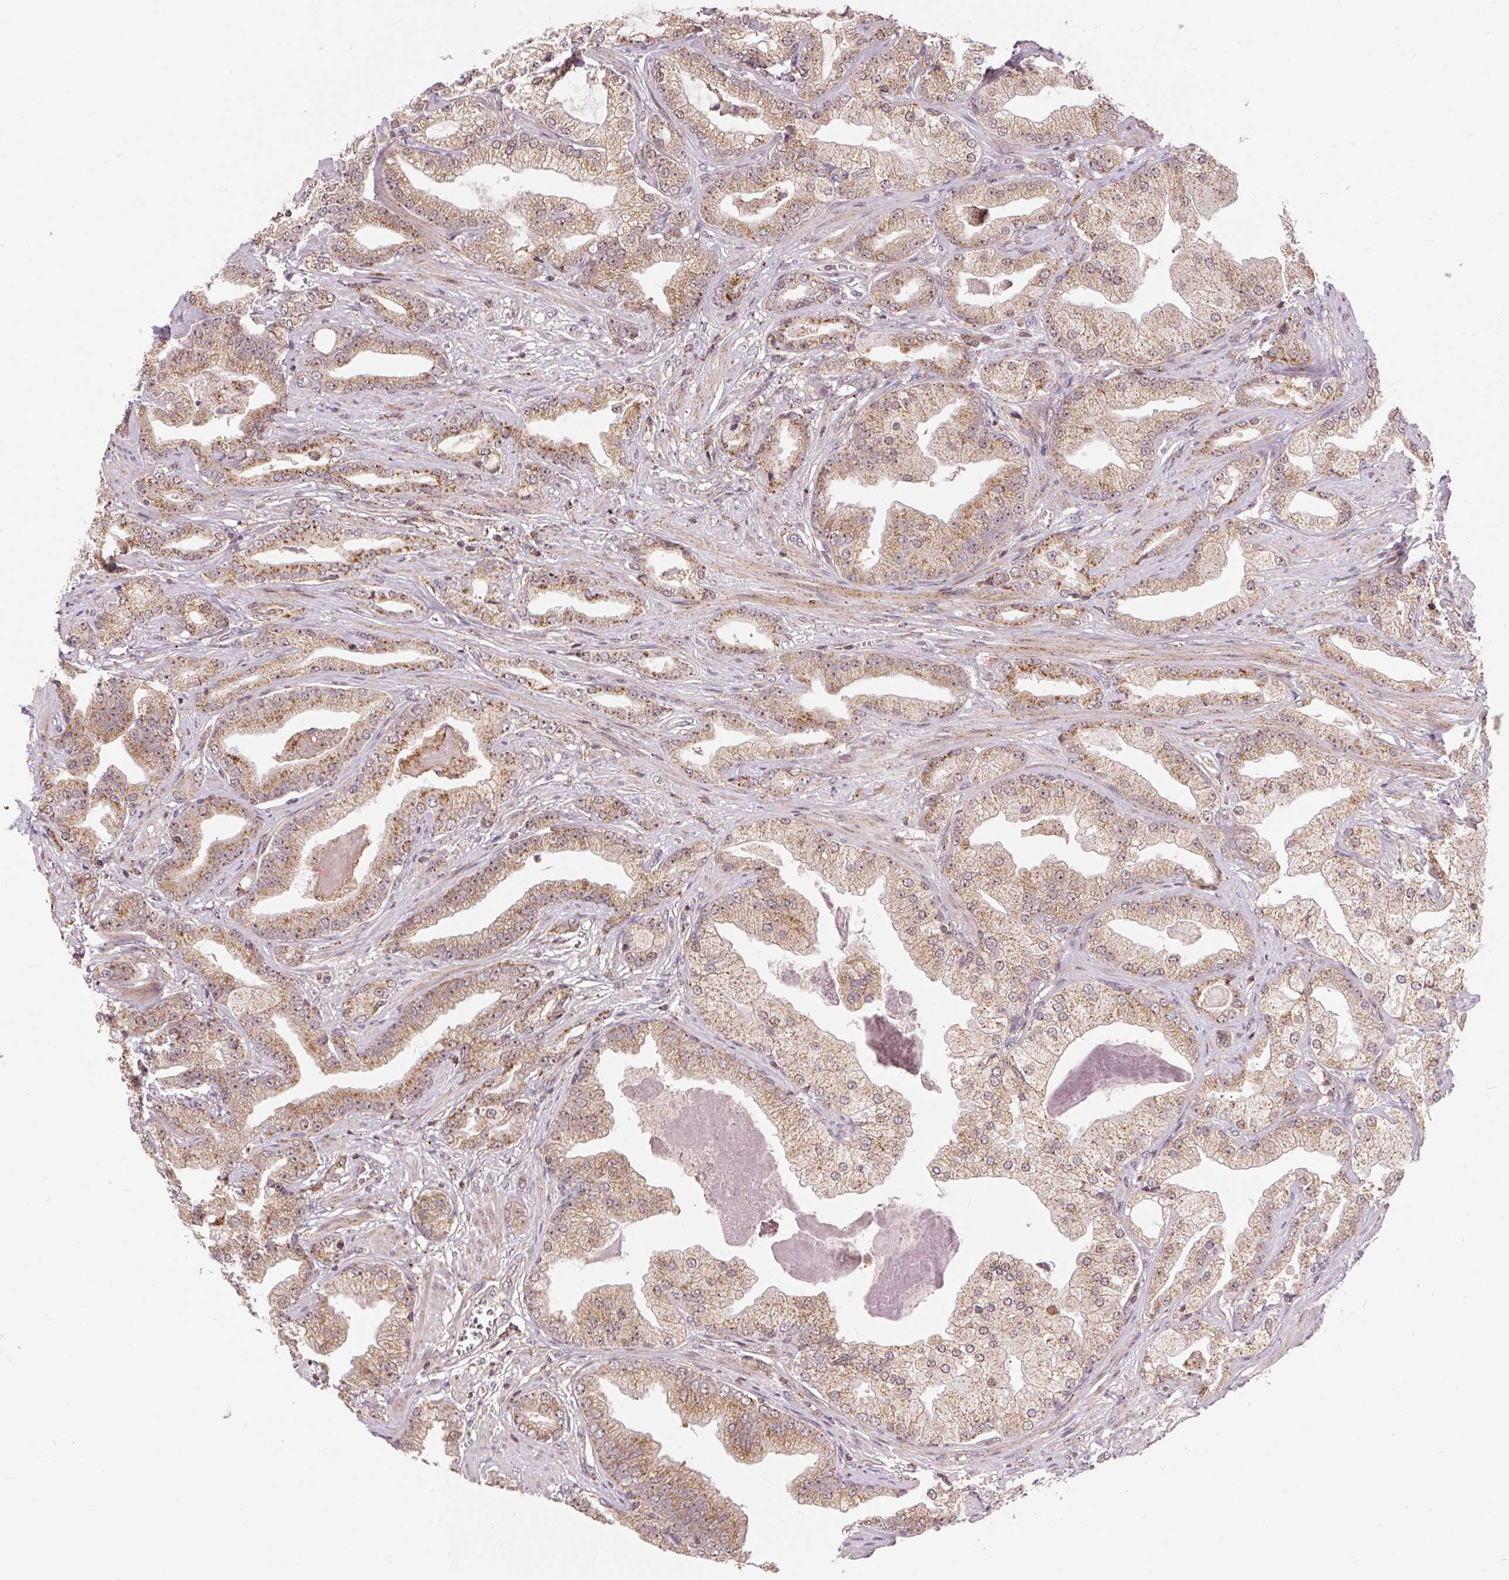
{"staining": {"intensity": "moderate", "quantity": ">75%", "location": "cytoplasmic/membranous"}, "tissue": "prostate cancer", "cell_type": "Tumor cells", "image_type": "cancer", "snomed": [{"axis": "morphology", "description": "Adenocarcinoma, Low grade"}, {"axis": "topography", "description": "Prostate"}], "caption": "Tumor cells demonstrate moderate cytoplasmic/membranous expression in about >75% of cells in prostate cancer (low-grade adenocarcinoma).", "gene": "CHMP4B", "patient": {"sex": "male", "age": 61}}